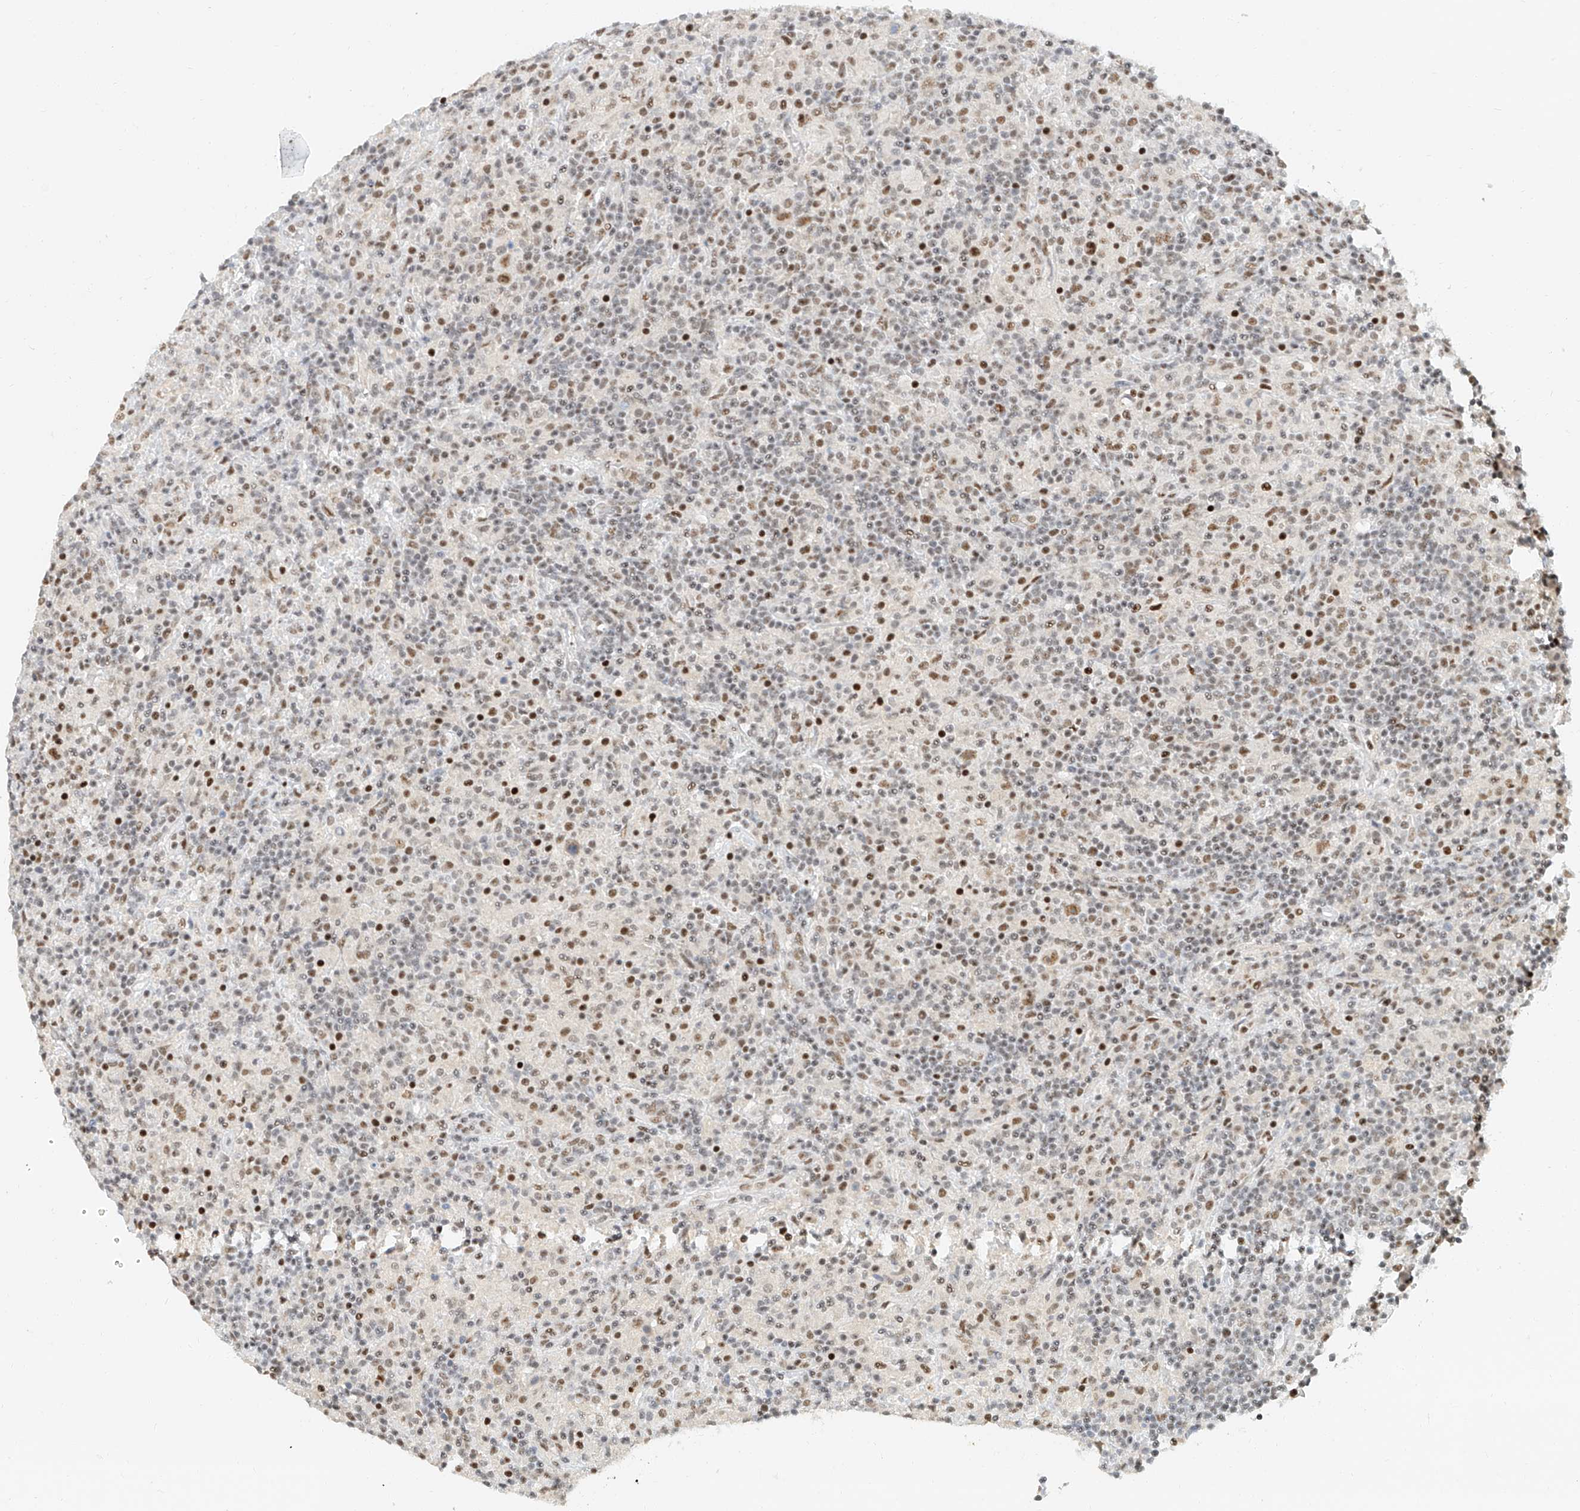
{"staining": {"intensity": "moderate", "quantity": ">75%", "location": "nuclear"}, "tissue": "lymphoma", "cell_type": "Tumor cells", "image_type": "cancer", "snomed": [{"axis": "morphology", "description": "Hodgkin's disease, NOS"}, {"axis": "topography", "description": "Lymph node"}], "caption": "Immunohistochemistry staining of lymphoma, which displays medium levels of moderate nuclear staining in approximately >75% of tumor cells indicating moderate nuclear protein expression. The staining was performed using DAB (3,3'-diaminobenzidine) (brown) for protein detection and nuclei were counterstained in hematoxylin (blue).", "gene": "CXorf58", "patient": {"sex": "male", "age": 70}}